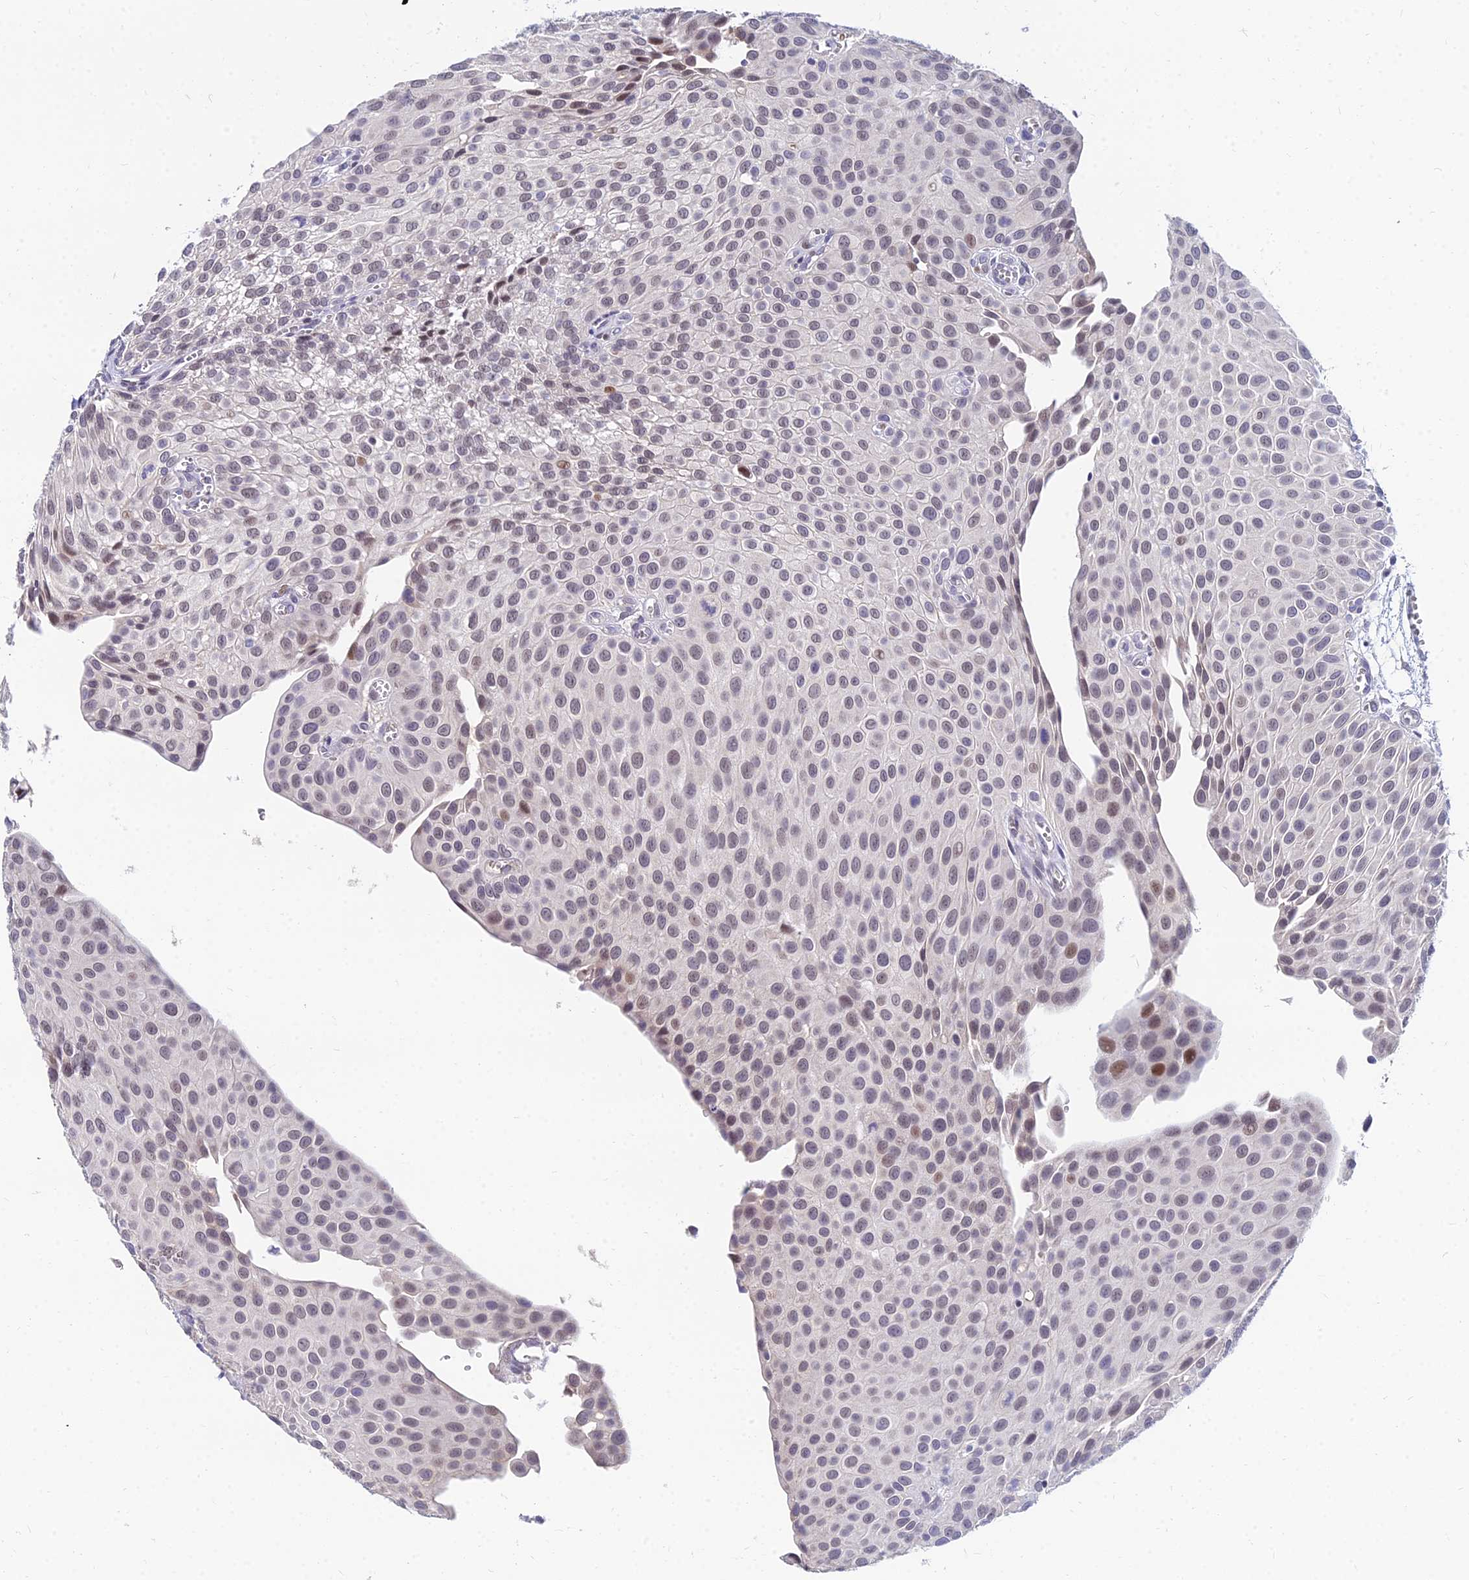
{"staining": {"intensity": "moderate", "quantity": "<25%", "location": "nuclear"}, "tissue": "urothelial cancer", "cell_type": "Tumor cells", "image_type": "cancer", "snomed": [{"axis": "morphology", "description": "Urothelial carcinoma, Low grade"}, {"axis": "topography", "description": "Urinary bladder"}], "caption": "Immunohistochemical staining of urothelial cancer exhibits low levels of moderate nuclear protein positivity in about <25% of tumor cells.", "gene": "GOLGA6D", "patient": {"sex": "male", "age": 88}}